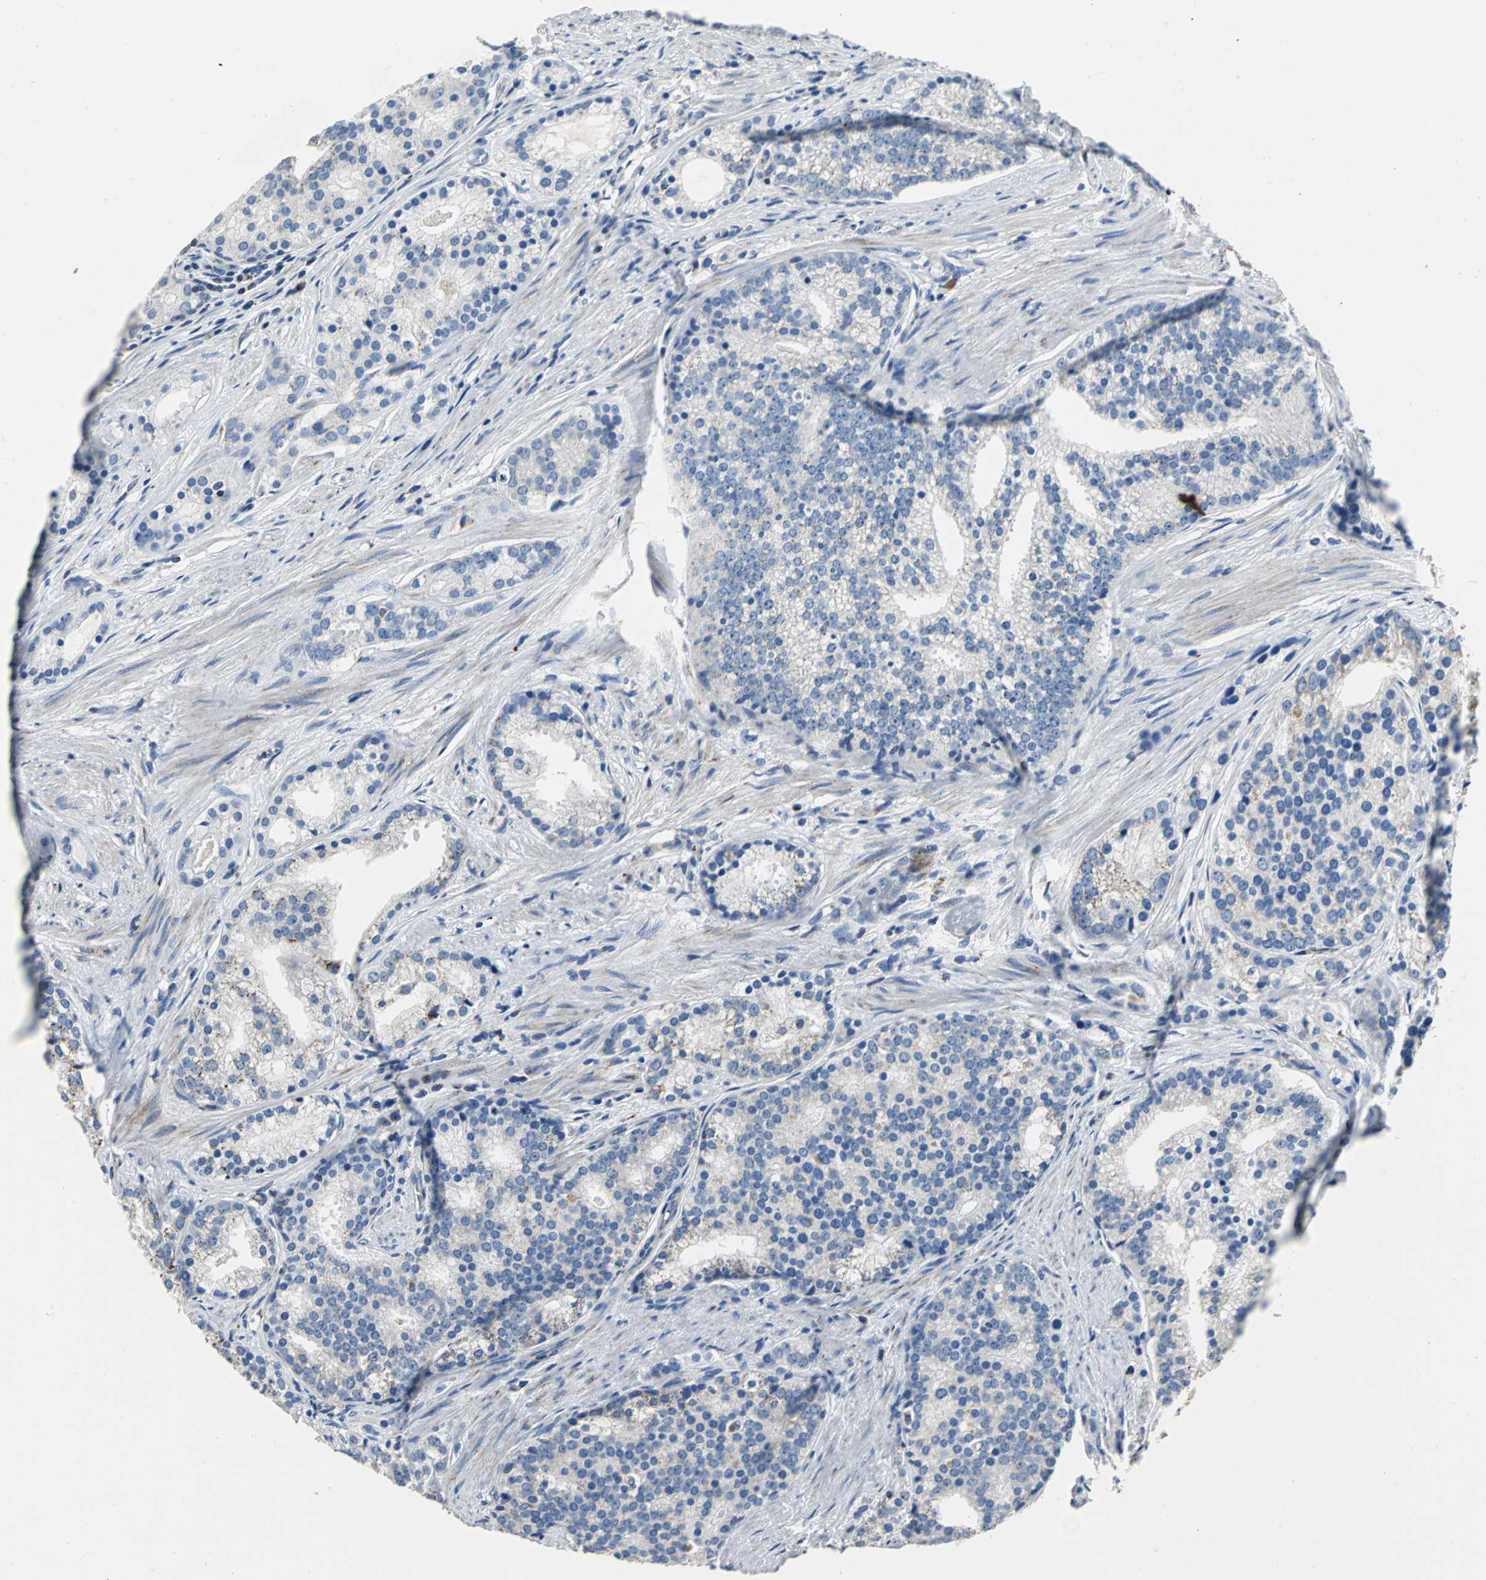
{"staining": {"intensity": "weak", "quantity": ">75%", "location": "cytoplasmic/membranous"}, "tissue": "prostate cancer", "cell_type": "Tumor cells", "image_type": "cancer", "snomed": [{"axis": "morphology", "description": "Adenocarcinoma, Low grade"}, {"axis": "topography", "description": "Prostate"}], "caption": "Immunohistochemical staining of human prostate cancer (adenocarcinoma (low-grade)) shows low levels of weak cytoplasmic/membranous staining in about >75% of tumor cells.", "gene": "IFI6", "patient": {"sex": "male", "age": 71}}